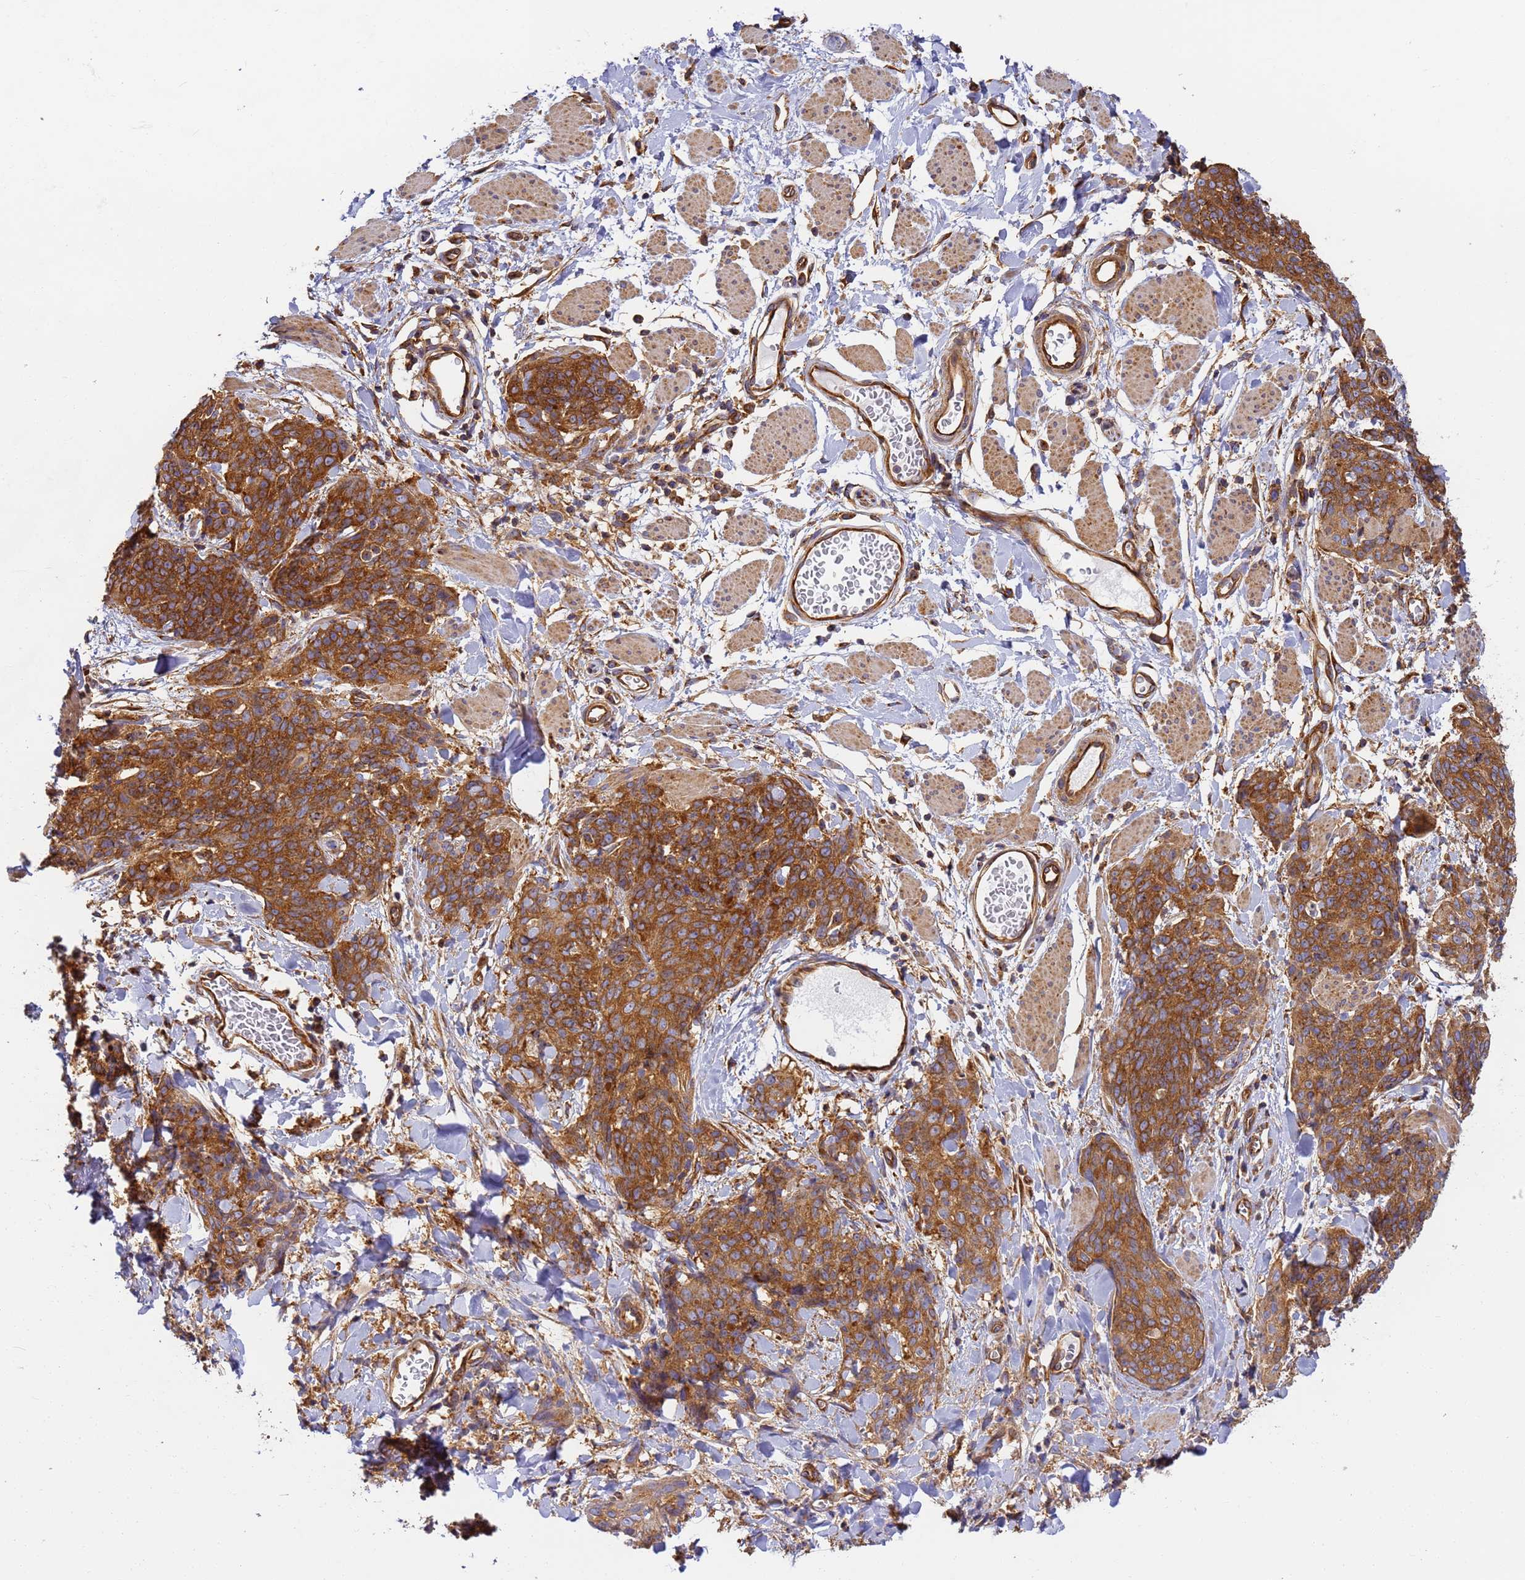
{"staining": {"intensity": "strong", "quantity": ">75%", "location": "cytoplasmic/membranous"}, "tissue": "skin cancer", "cell_type": "Tumor cells", "image_type": "cancer", "snomed": [{"axis": "morphology", "description": "Squamous cell carcinoma, NOS"}, {"axis": "topography", "description": "Skin"}, {"axis": "topography", "description": "Vulva"}], "caption": "Tumor cells show strong cytoplasmic/membranous positivity in about >75% of cells in skin cancer (squamous cell carcinoma). (DAB (3,3'-diaminobenzidine) = brown stain, brightfield microscopy at high magnification).", "gene": "DYNC1I2", "patient": {"sex": "female", "age": 85}}